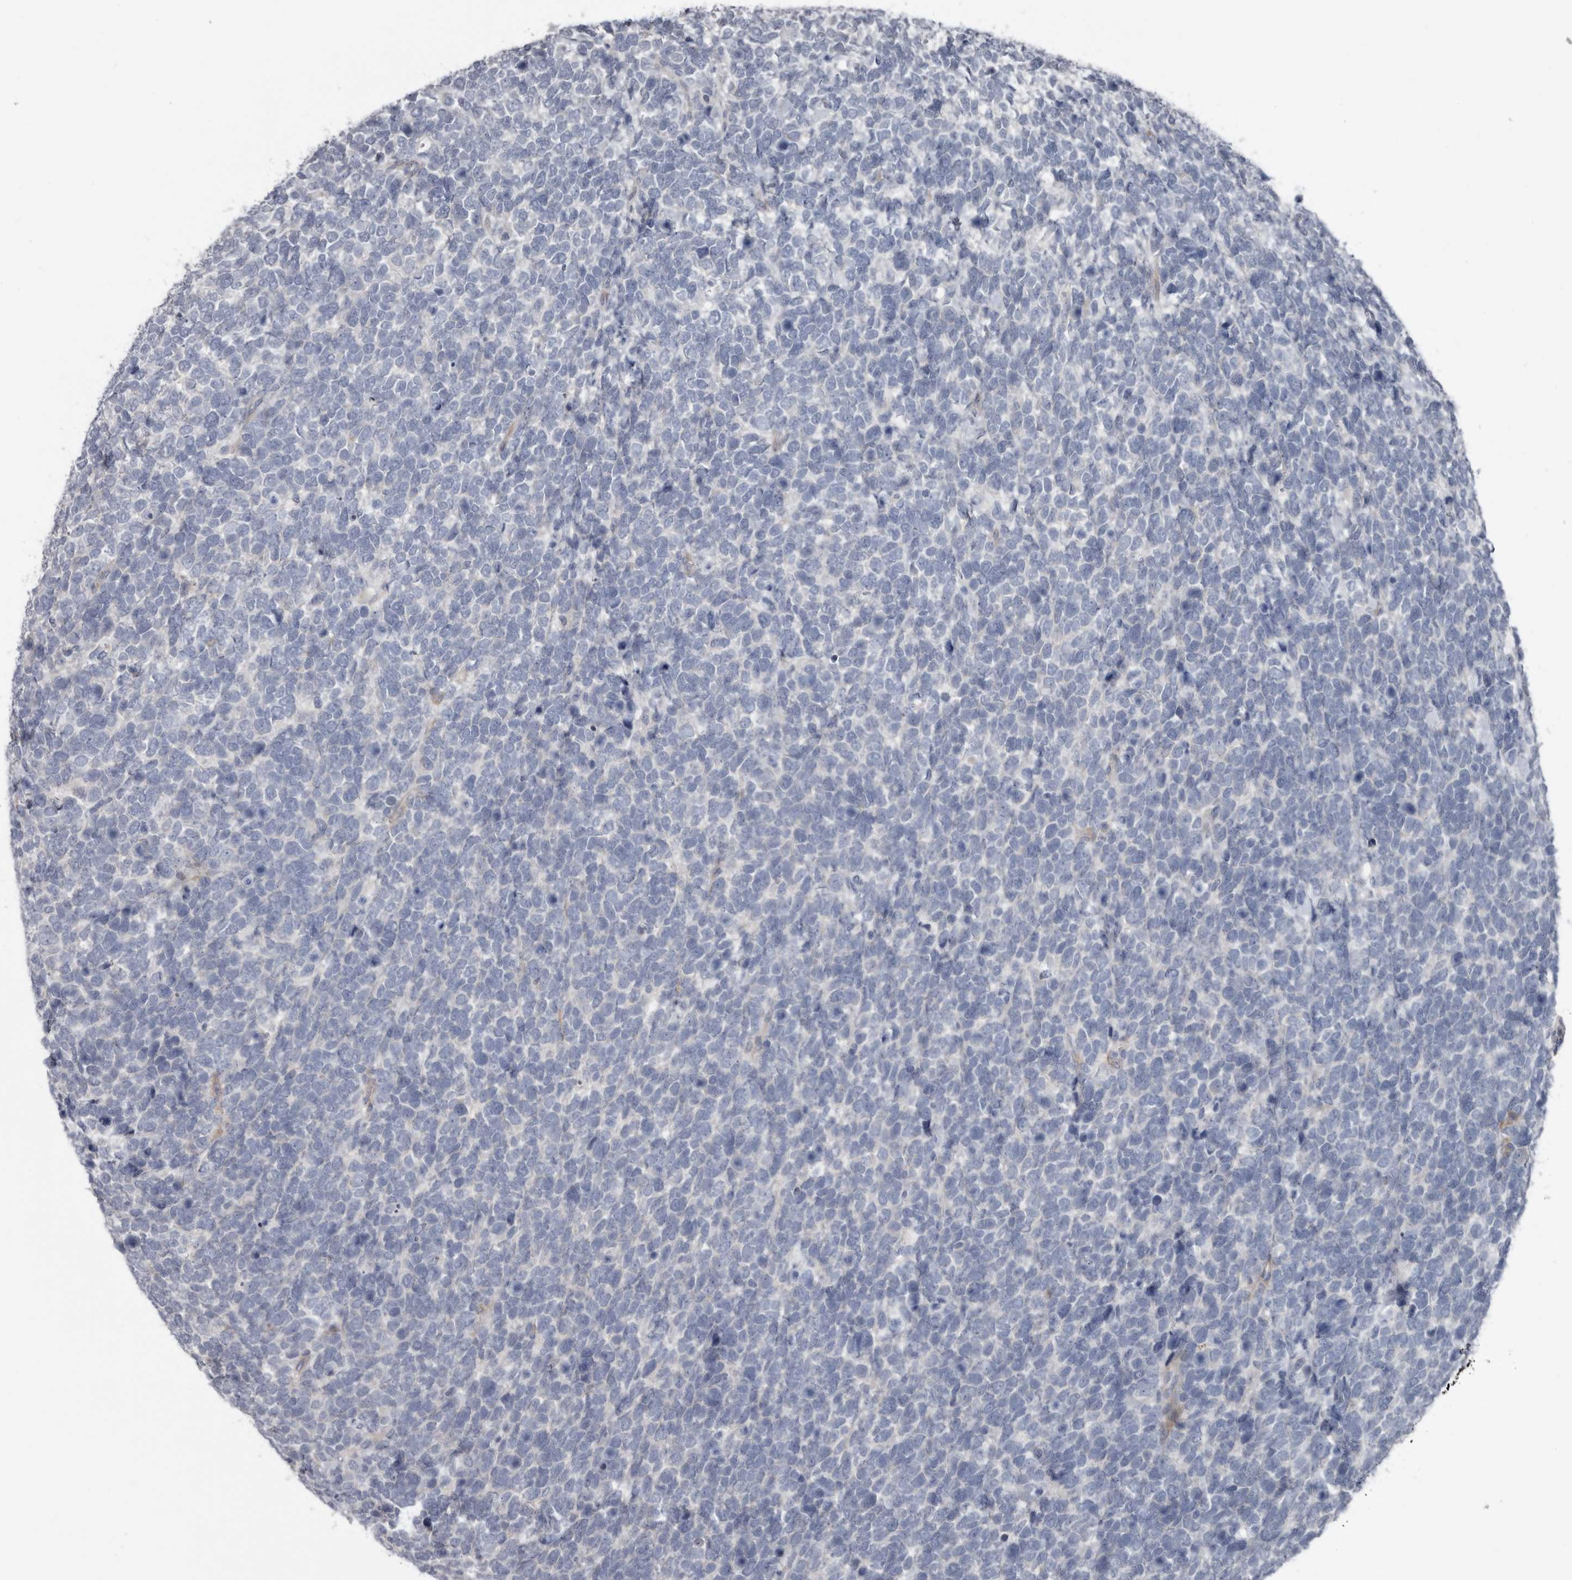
{"staining": {"intensity": "negative", "quantity": "none", "location": "none"}, "tissue": "urothelial cancer", "cell_type": "Tumor cells", "image_type": "cancer", "snomed": [{"axis": "morphology", "description": "Urothelial carcinoma, High grade"}, {"axis": "topography", "description": "Urinary bladder"}], "caption": "High power microscopy image of an immunohistochemistry photomicrograph of urothelial cancer, revealing no significant positivity in tumor cells.", "gene": "ZNF114", "patient": {"sex": "female", "age": 80}}